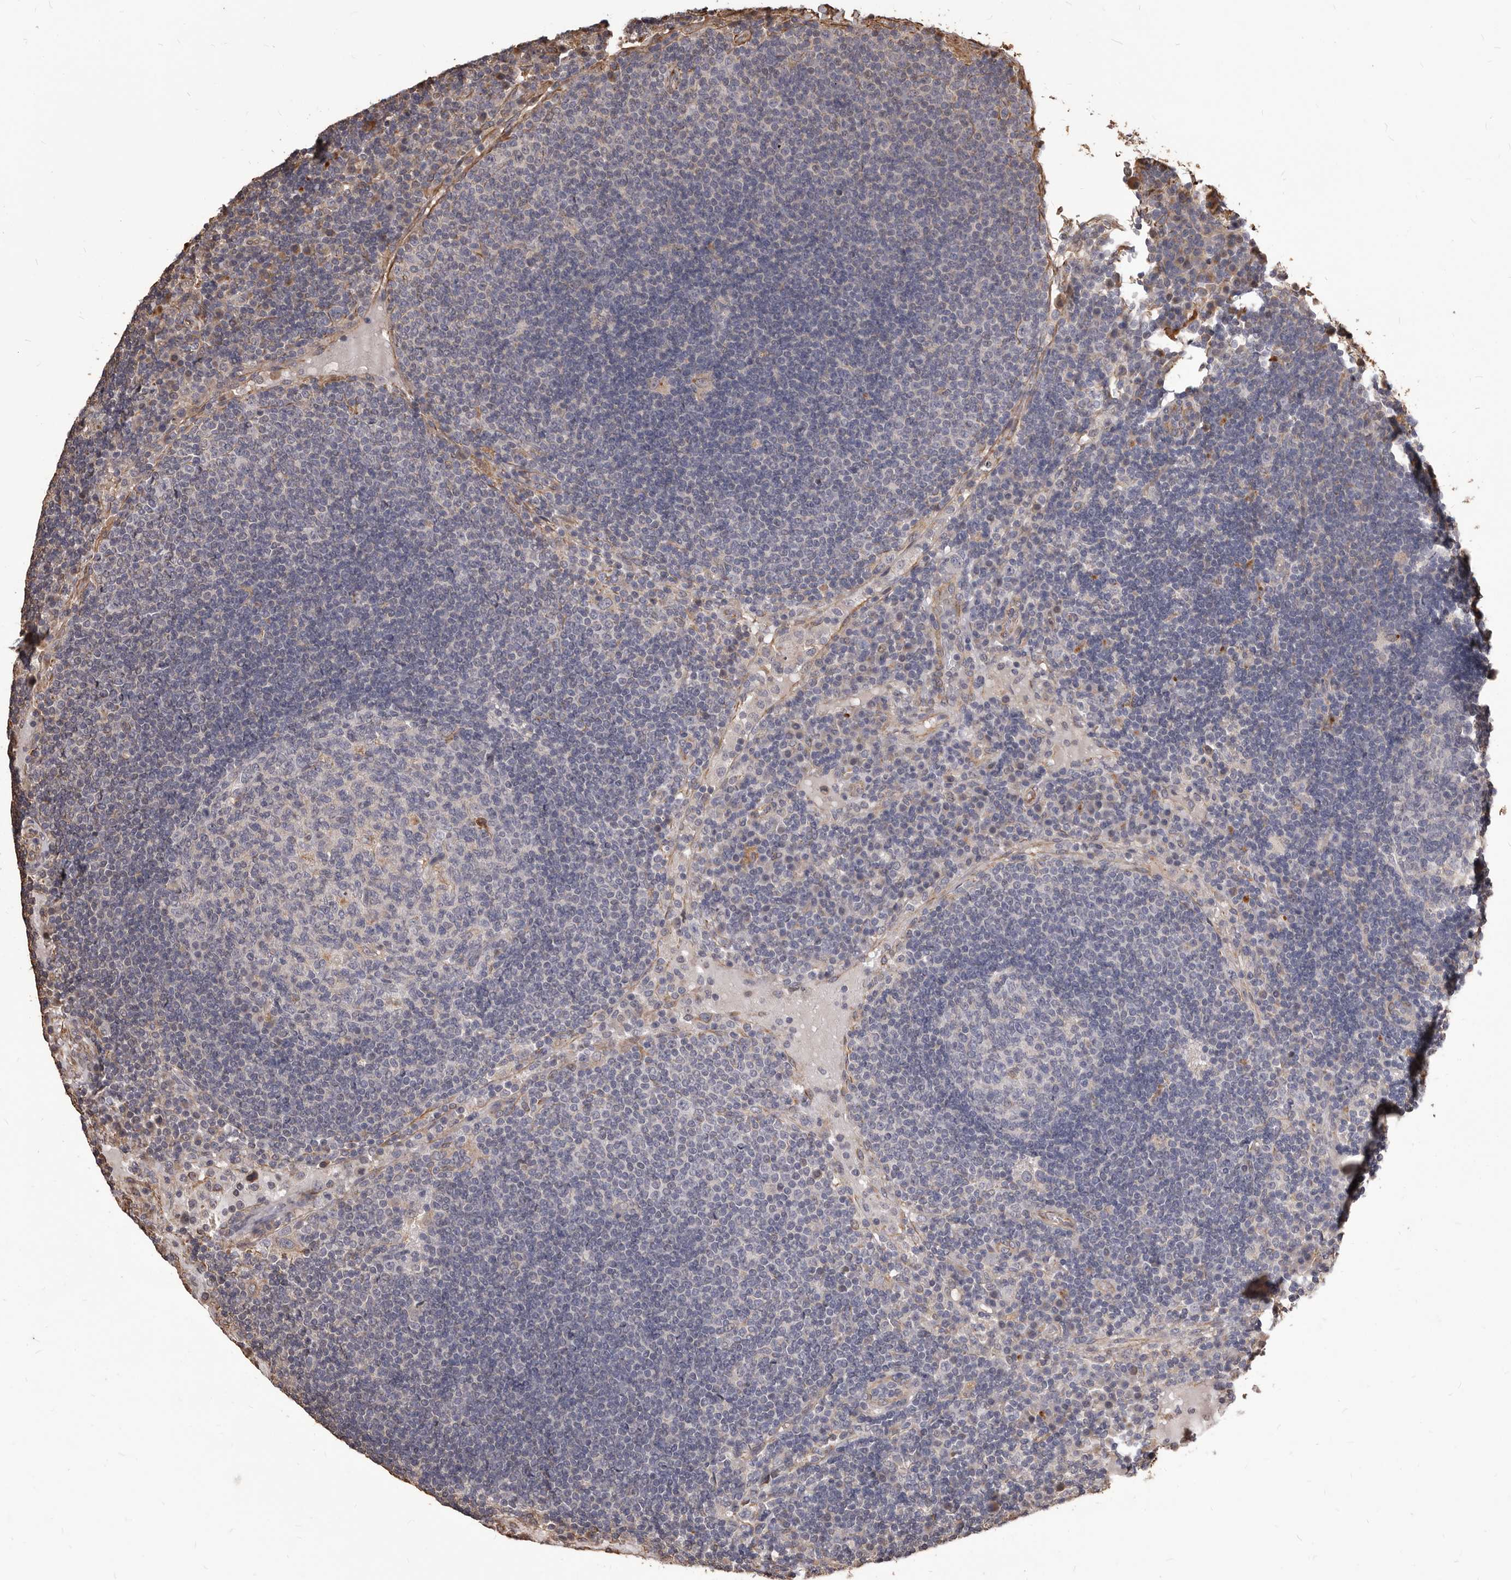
{"staining": {"intensity": "negative", "quantity": "none", "location": "none"}, "tissue": "lymph node", "cell_type": "Germinal center cells", "image_type": "normal", "snomed": [{"axis": "morphology", "description": "Normal tissue, NOS"}, {"axis": "topography", "description": "Lymph node"}], "caption": "Protein analysis of unremarkable lymph node displays no significant positivity in germinal center cells. (DAB IHC visualized using brightfield microscopy, high magnification).", "gene": "ALPK1", "patient": {"sex": "female", "age": 53}}